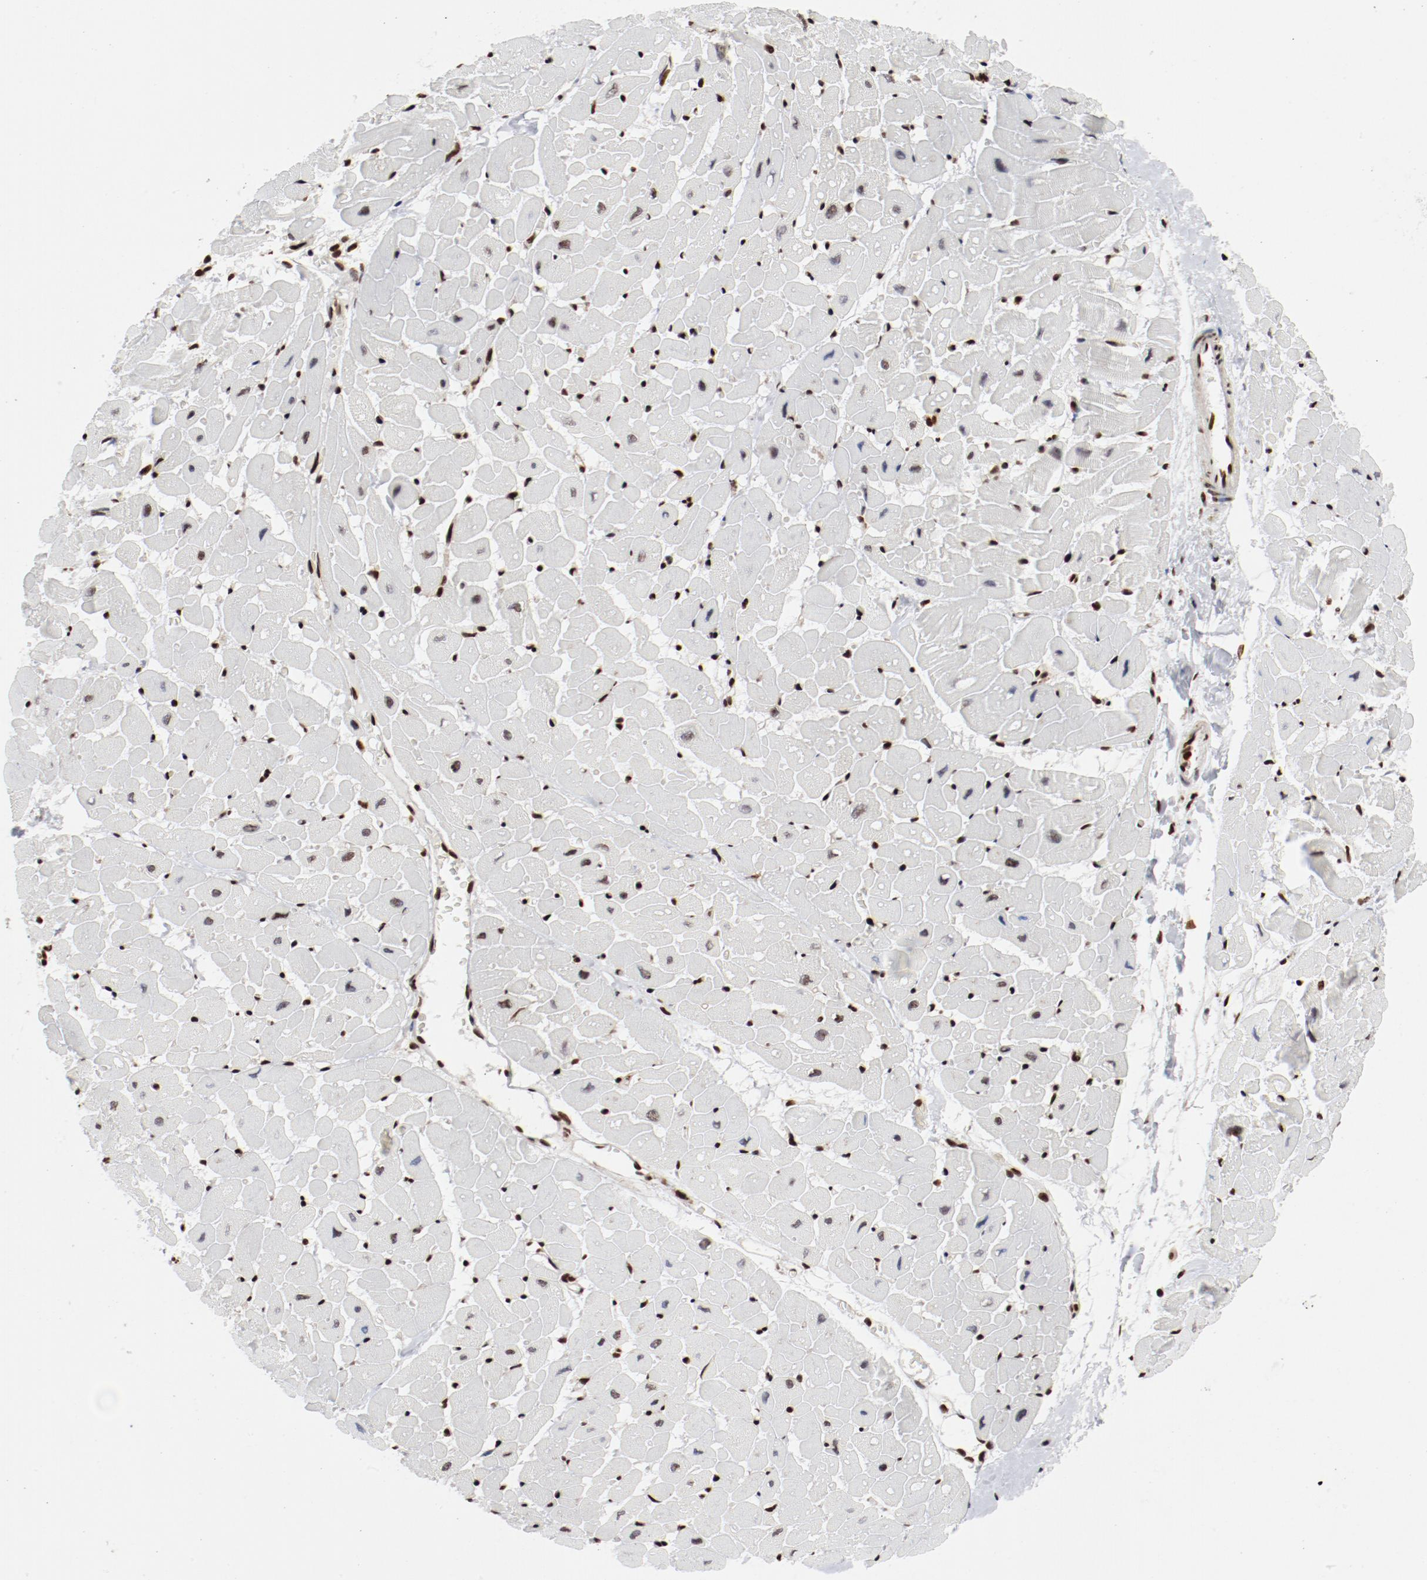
{"staining": {"intensity": "strong", "quantity": ">75%", "location": "nuclear"}, "tissue": "heart muscle", "cell_type": "Cardiomyocytes", "image_type": "normal", "snomed": [{"axis": "morphology", "description": "Normal tissue, NOS"}, {"axis": "topography", "description": "Heart"}], "caption": "Approximately >75% of cardiomyocytes in normal heart muscle exhibit strong nuclear protein expression as visualized by brown immunohistochemical staining.", "gene": "NFYB", "patient": {"sex": "male", "age": 45}}